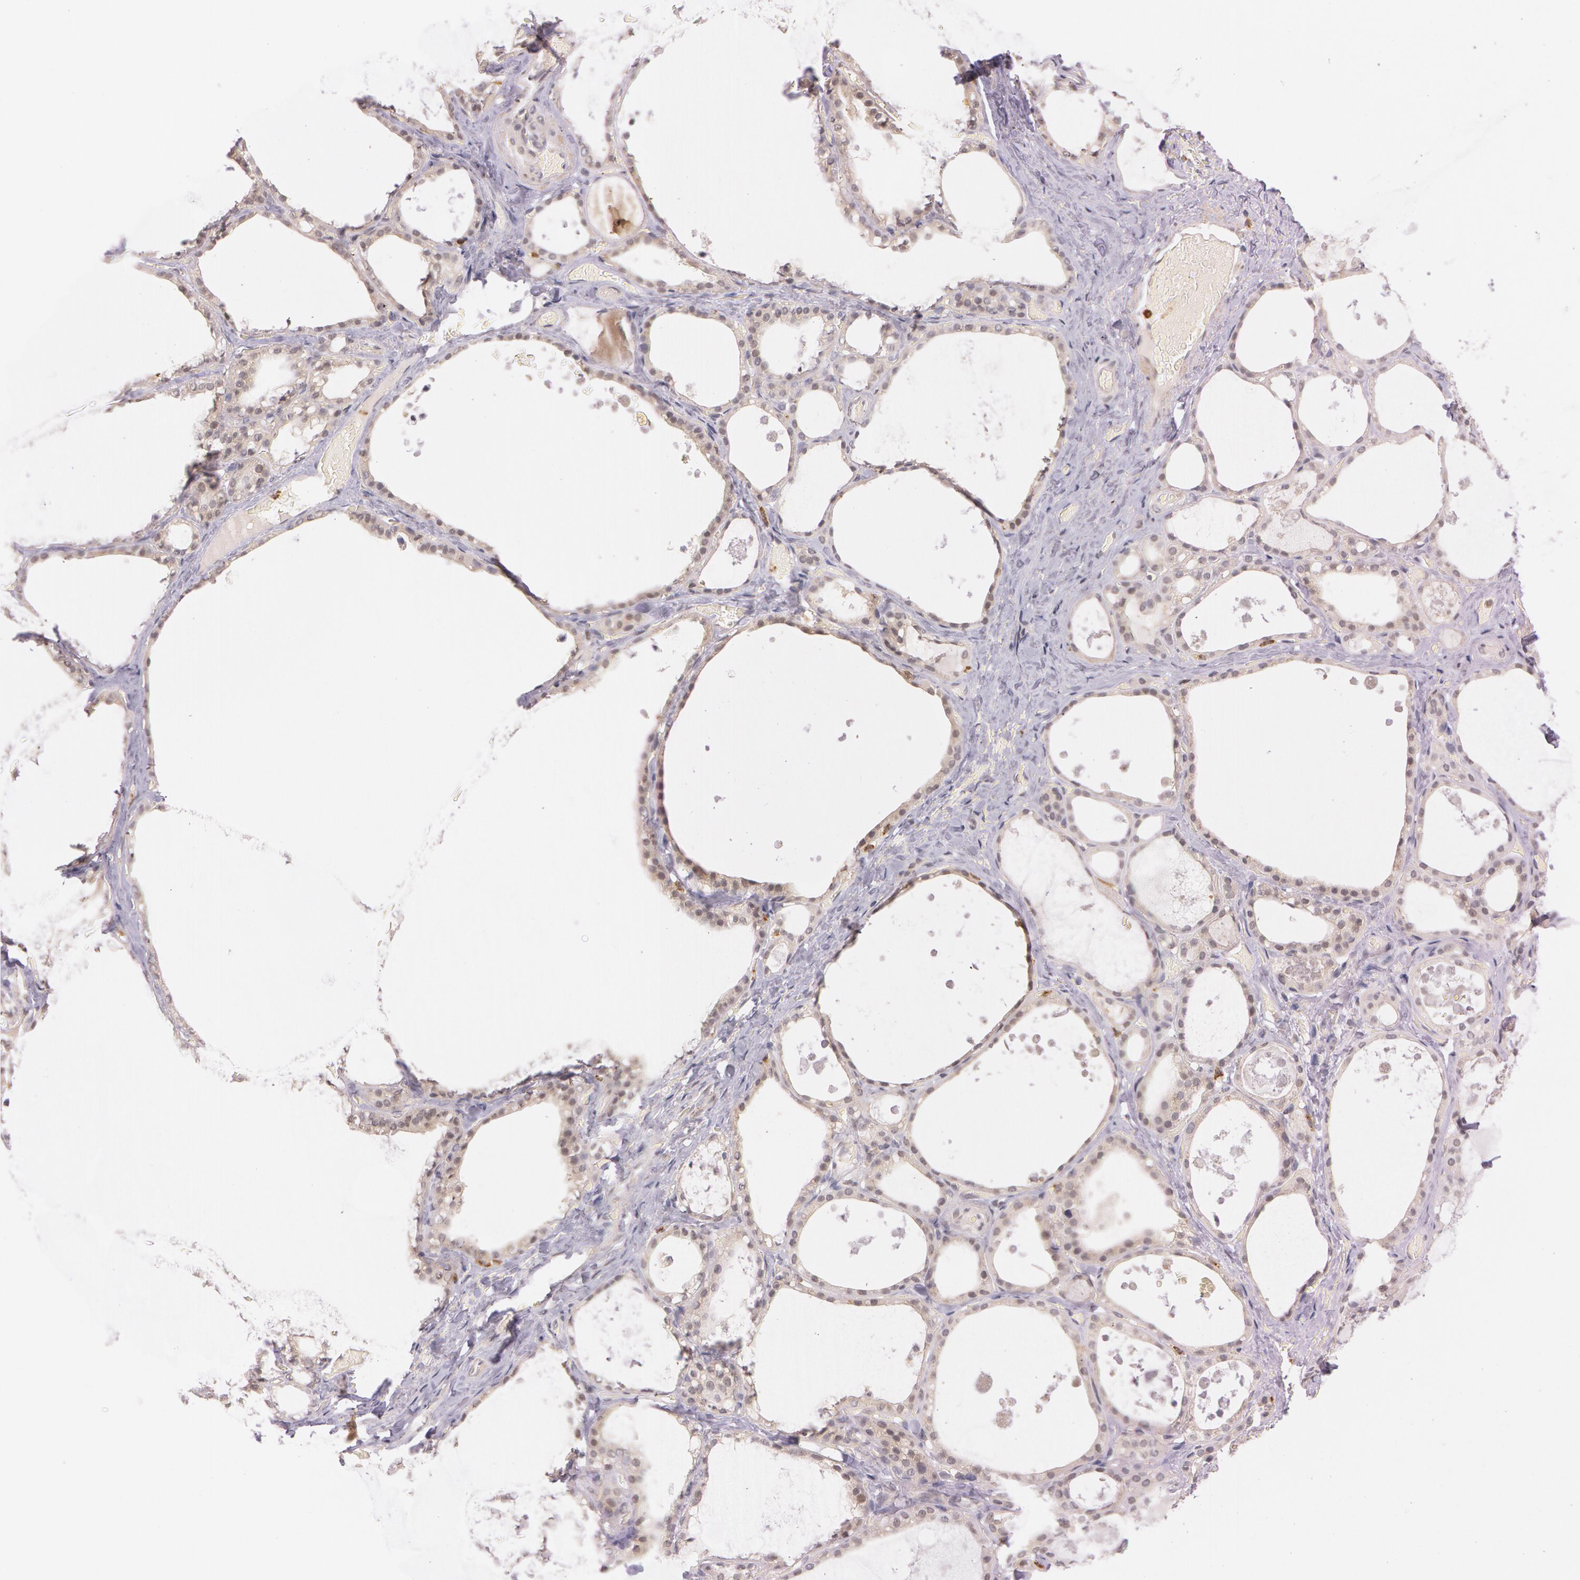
{"staining": {"intensity": "weak", "quantity": ">75%", "location": "cytoplasmic/membranous"}, "tissue": "thyroid gland", "cell_type": "Glandular cells", "image_type": "normal", "snomed": [{"axis": "morphology", "description": "Normal tissue, NOS"}, {"axis": "topography", "description": "Thyroid gland"}], "caption": "An IHC micrograph of unremarkable tissue is shown. Protein staining in brown labels weak cytoplasmic/membranous positivity in thyroid gland within glandular cells.", "gene": "ATG2B", "patient": {"sex": "male", "age": 61}}